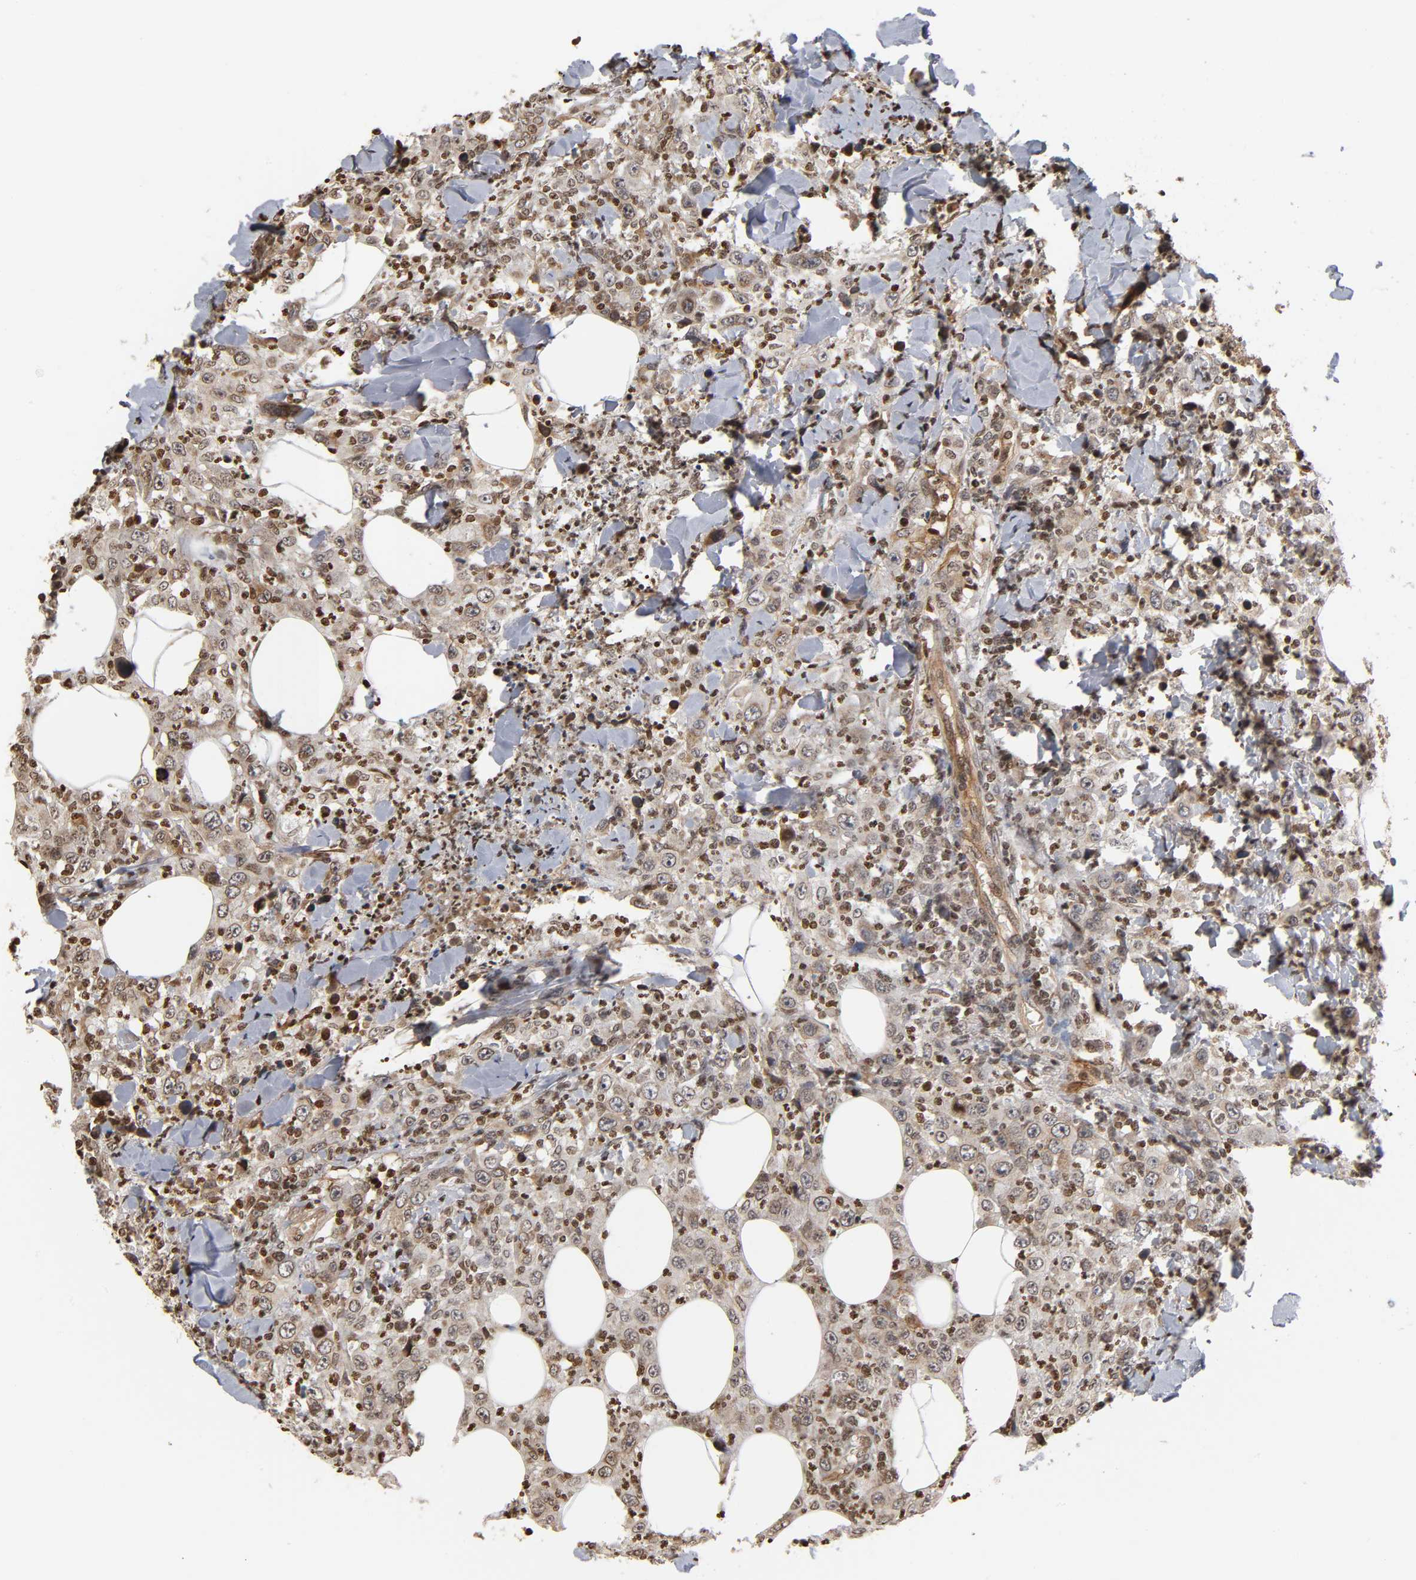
{"staining": {"intensity": "weak", "quantity": ">75%", "location": "cytoplasmic/membranous"}, "tissue": "thyroid cancer", "cell_type": "Tumor cells", "image_type": "cancer", "snomed": [{"axis": "morphology", "description": "Carcinoma, NOS"}, {"axis": "topography", "description": "Thyroid gland"}], "caption": "Thyroid cancer stained with DAB (3,3'-diaminobenzidine) immunohistochemistry (IHC) reveals low levels of weak cytoplasmic/membranous positivity in about >75% of tumor cells.", "gene": "ITGAV", "patient": {"sex": "female", "age": 77}}